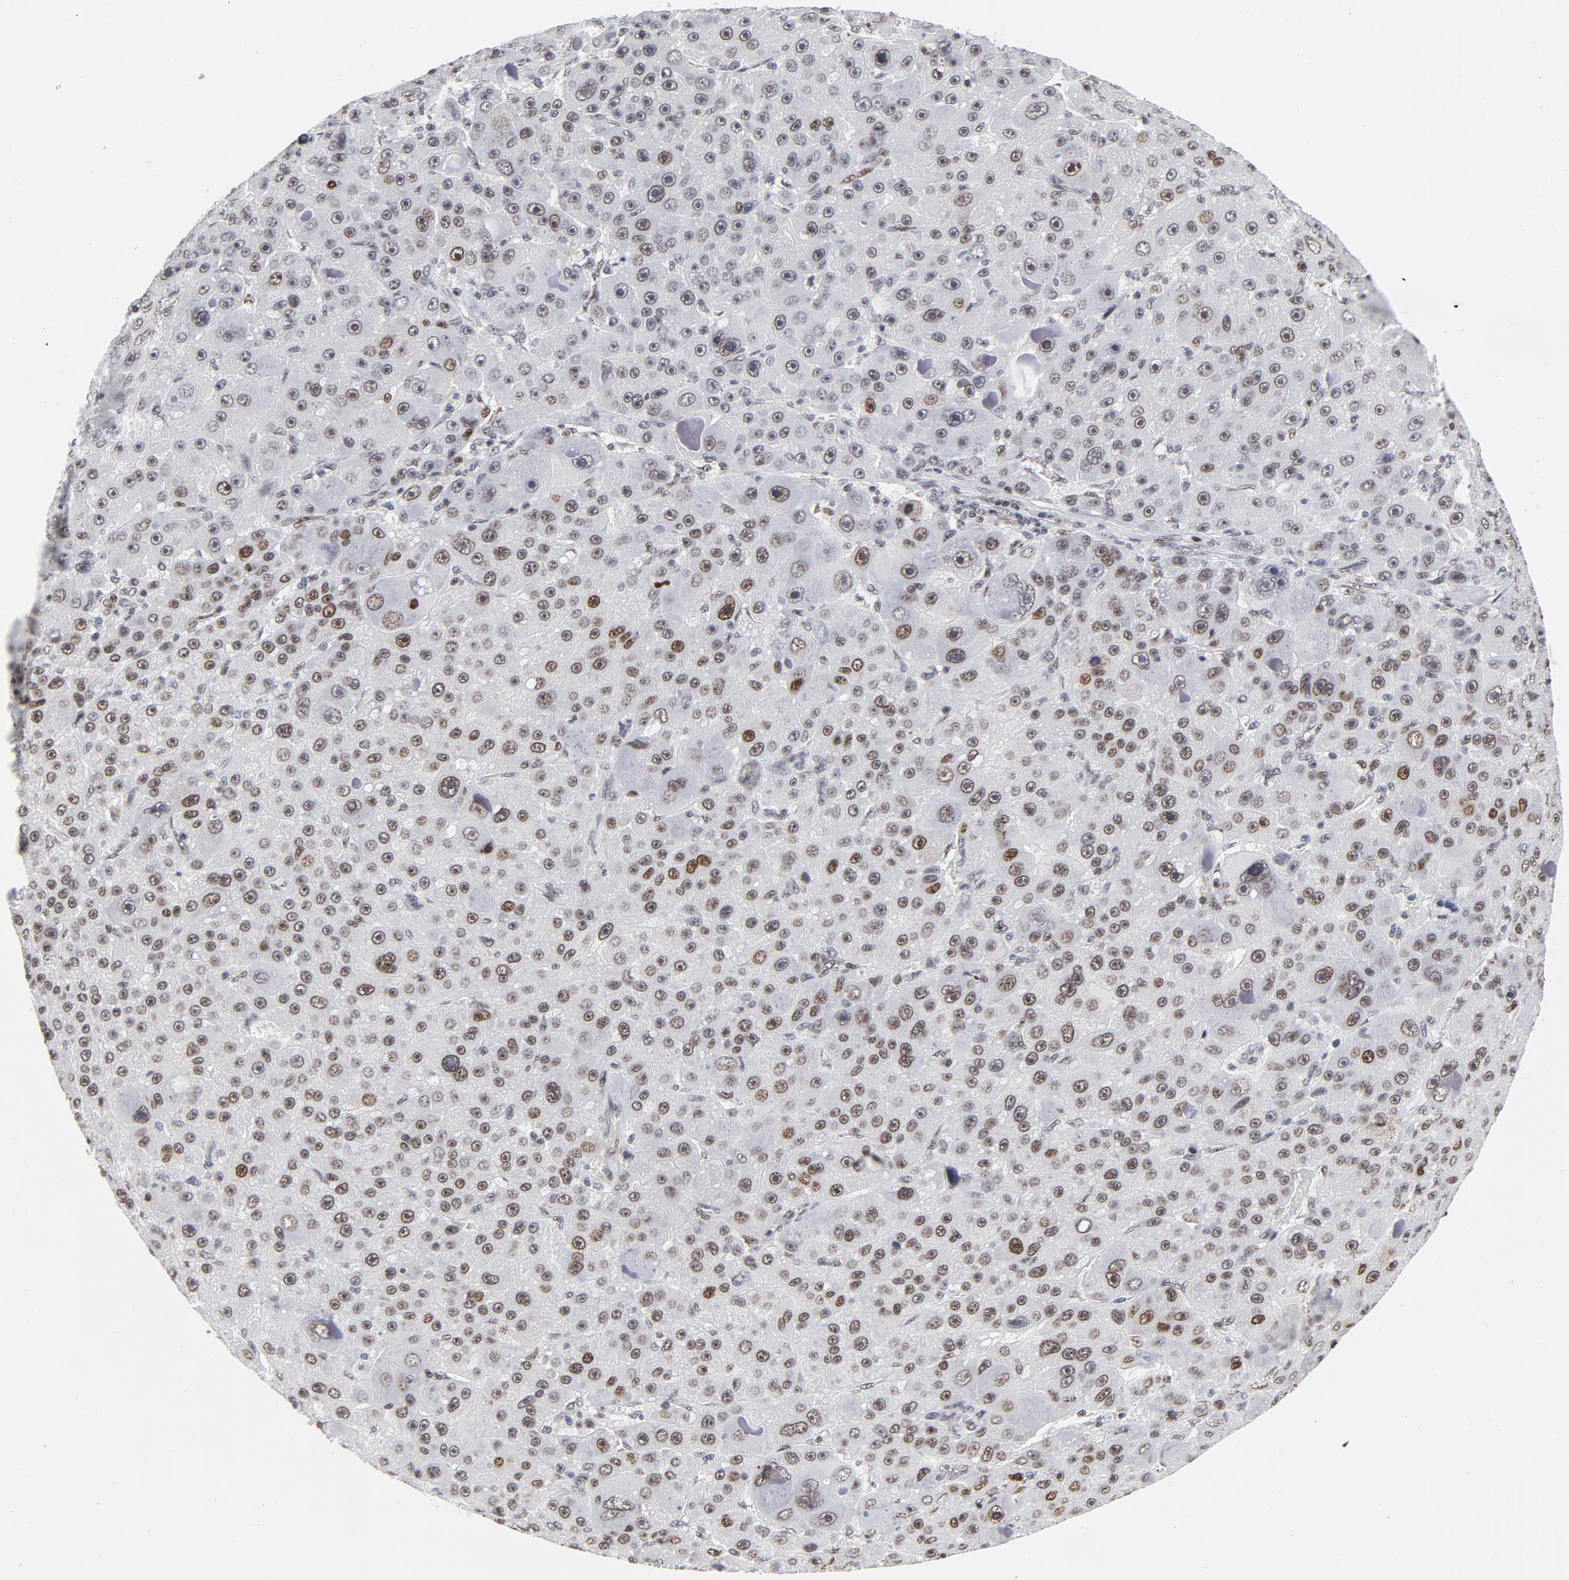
{"staining": {"intensity": "moderate", "quantity": "25%-75%", "location": "nuclear"}, "tissue": "liver cancer", "cell_type": "Tumor cells", "image_type": "cancer", "snomed": [{"axis": "morphology", "description": "Carcinoma, Hepatocellular, NOS"}, {"axis": "topography", "description": "Liver"}], "caption": "Protein expression by immunohistochemistry displays moderate nuclear expression in approximately 25%-75% of tumor cells in liver cancer (hepatocellular carcinoma). The protein is stained brown, and the nuclei are stained in blue (DAB IHC with brightfield microscopy, high magnification).", "gene": "RFC4", "patient": {"sex": "male", "age": 76}}